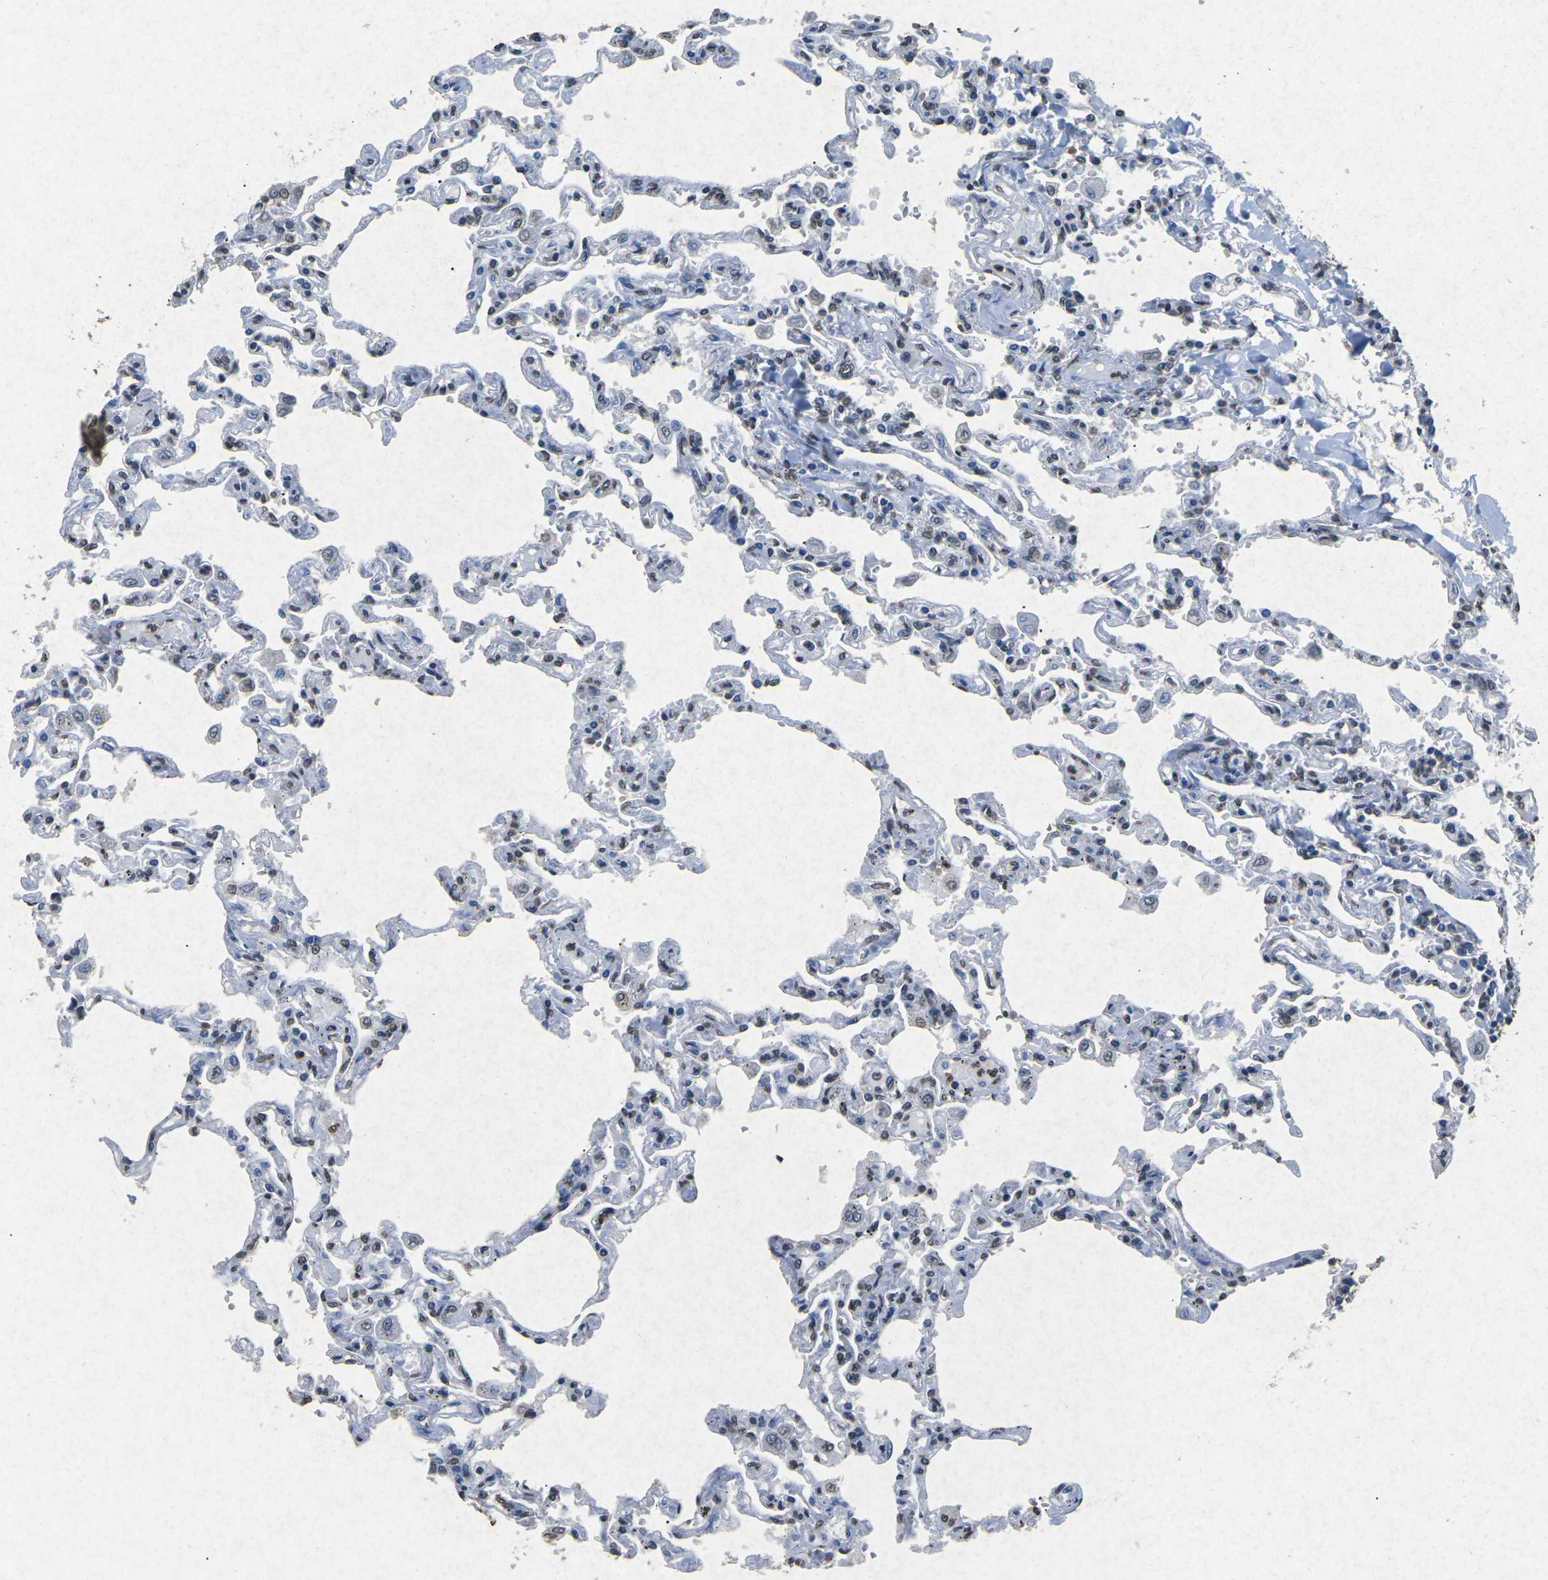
{"staining": {"intensity": "weak", "quantity": "<25%", "location": "cytoplasmic/membranous"}, "tissue": "lung", "cell_type": "Alveolar cells", "image_type": "normal", "snomed": [{"axis": "morphology", "description": "Normal tissue, NOS"}, {"axis": "topography", "description": "Lung"}], "caption": "DAB immunohistochemical staining of benign lung shows no significant staining in alveolar cells.", "gene": "SCNN1B", "patient": {"sex": "male", "age": 21}}